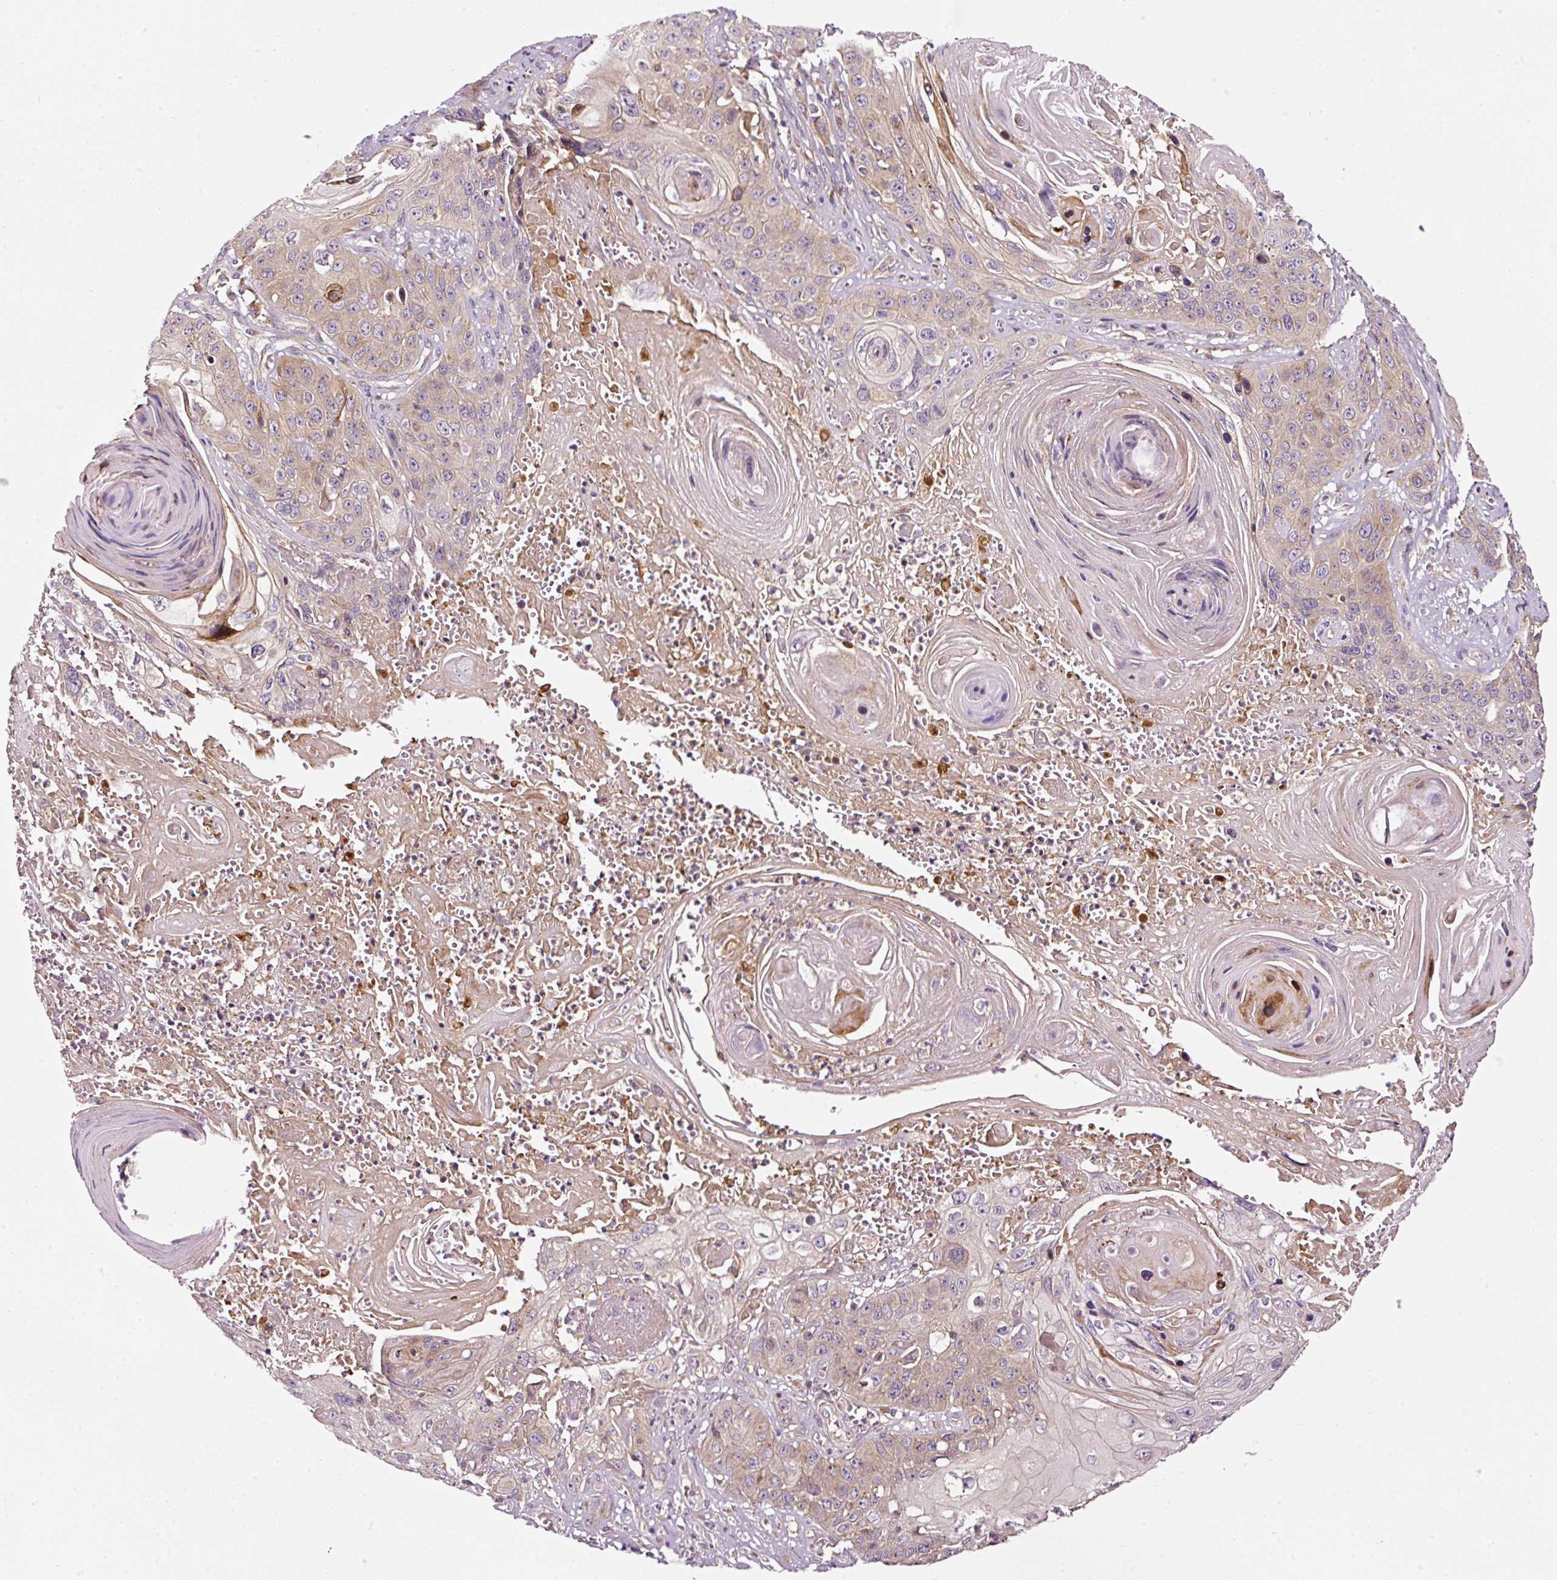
{"staining": {"intensity": "weak", "quantity": ">75%", "location": "cytoplasmic/membranous"}, "tissue": "skin cancer", "cell_type": "Tumor cells", "image_type": "cancer", "snomed": [{"axis": "morphology", "description": "Squamous cell carcinoma, NOS"}, {"axis": "topography", "description": "Skin"}], "caption": "Human squamous cell carcinoma (skin) stained for a protein (brown) reveals weak cytoplasmic/membranous positive positivity in approximately >75% of tumor cells.", "gene": "NAPA", "patient": {"sex": "male", "age": 55}}